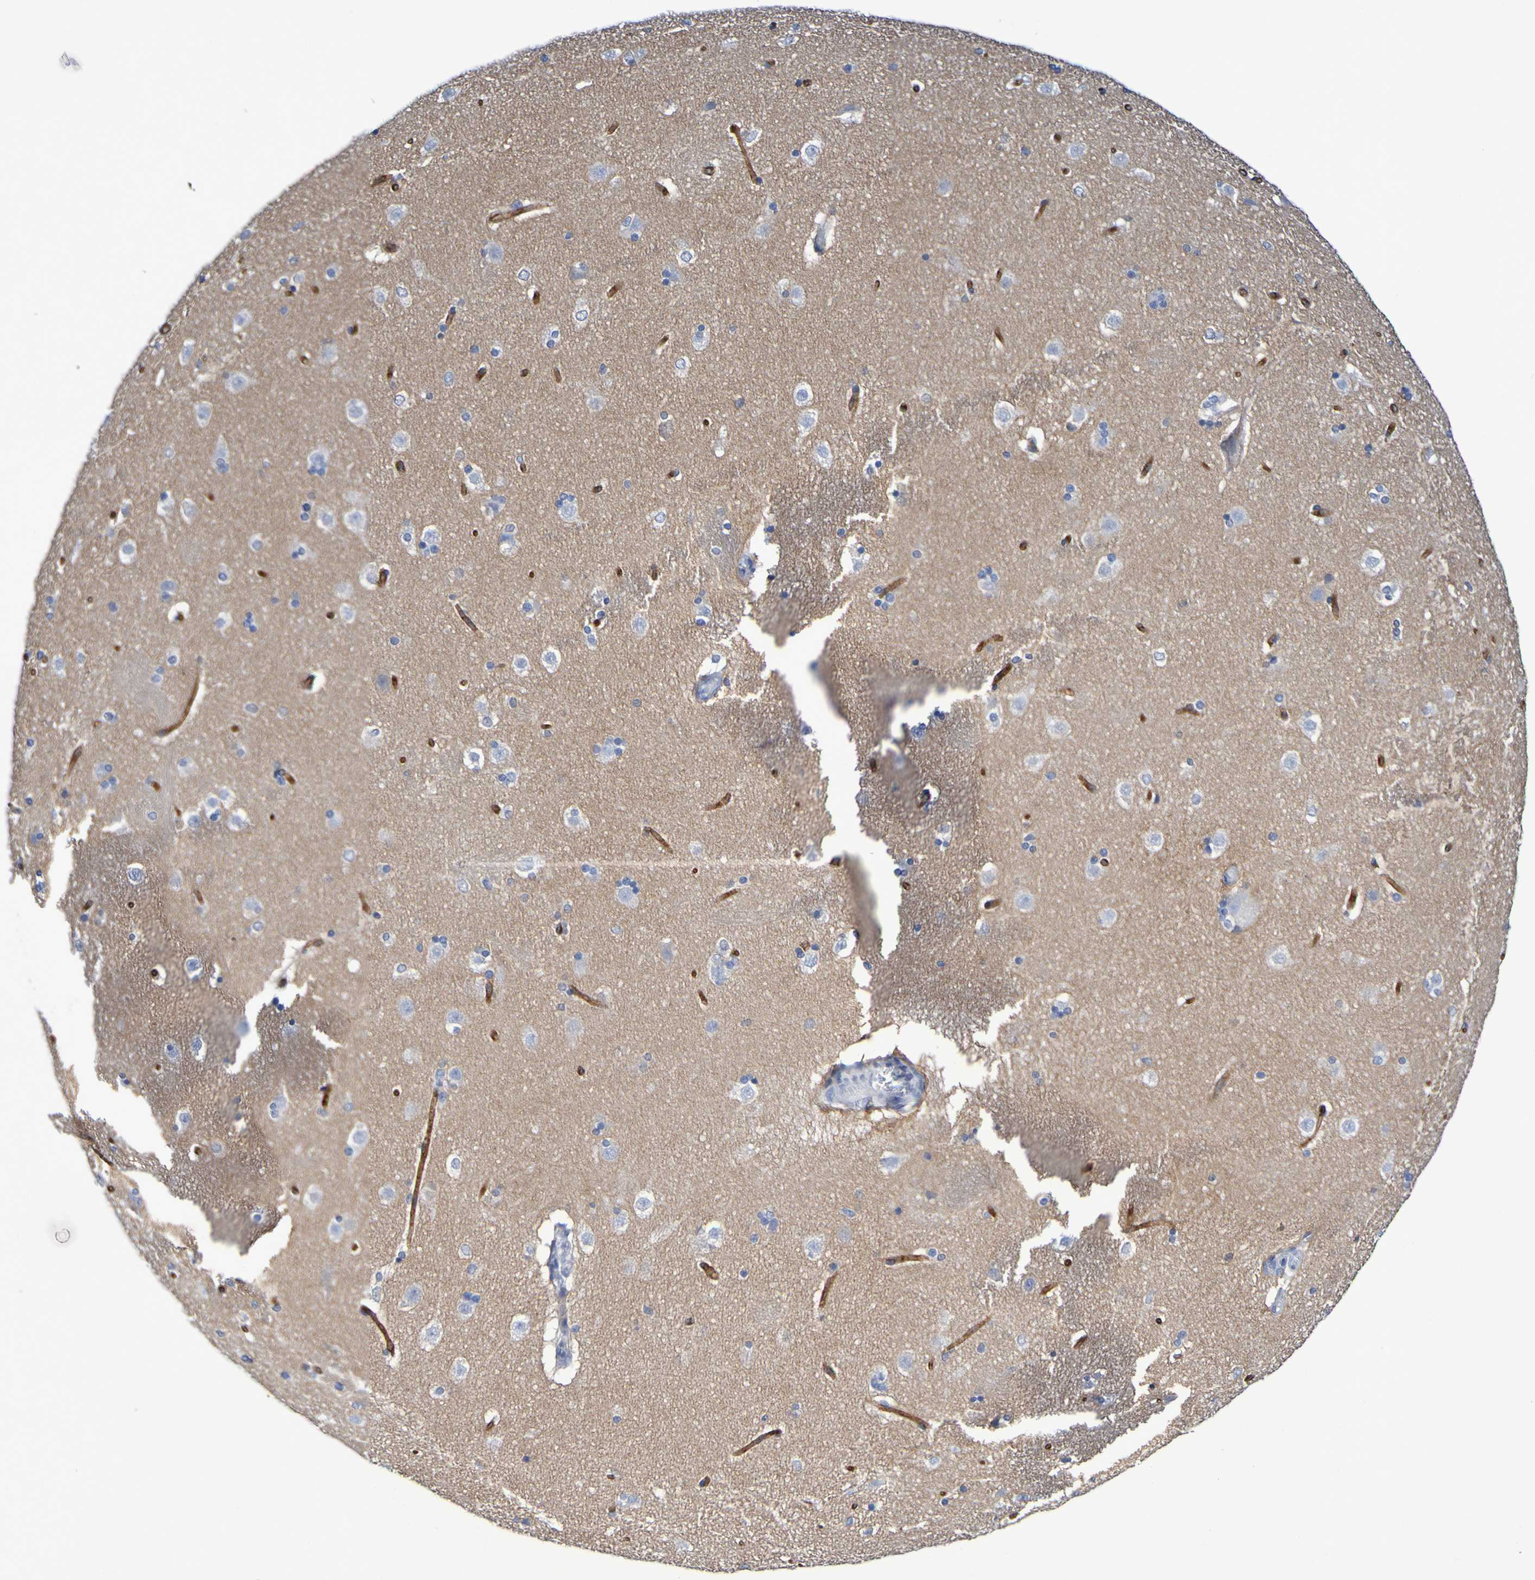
{"staining": {"intensity": "negative", "quantity": "none", "location": "none"}, "tissue": "caudate", "cell_type": "Glial cells", "image_type": "normal", "snomed": [{"axis": "morphology", "description": "Normal tissue, NOS"}, {"axis": "topography", "description": "Lateral ventricle wall"}], "caption": "Immunohistochemistry (IHC) micrograph of normal caudate stained for a protein (brown), which reveals no positivity in glial cells. (Brightfield microscopy of DAB (3,3'-diaminobenzidine) immunohistochemistry at high magnification).", "gene": "SLC3A2", "patient": {"sex": "female", "age": 19}}